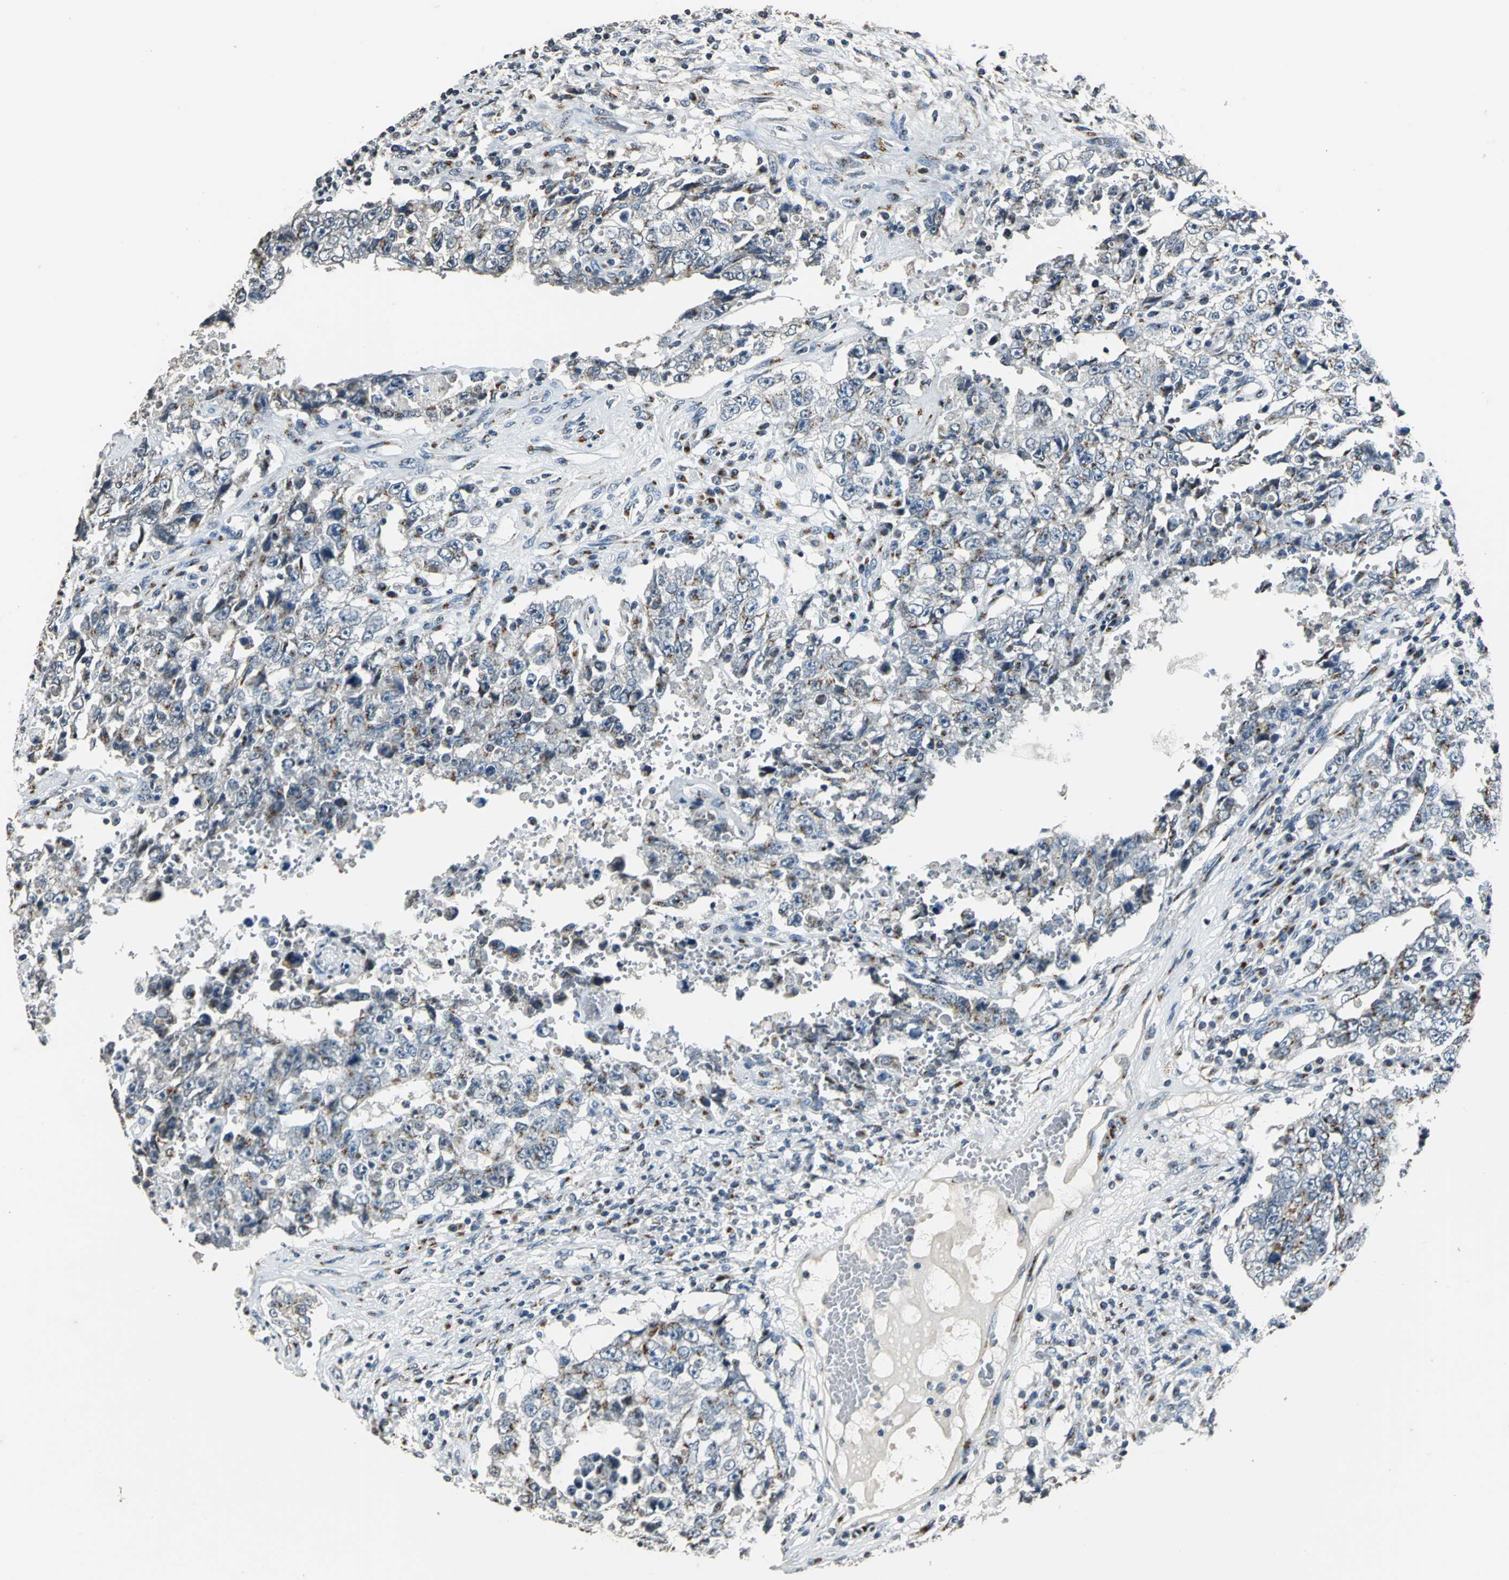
{"staining": {"intensity": "weak", "quantity": "25%-75%", "location": "cytoplasmic/membranous"}, "tissue": "testis cancer", "cell_type": "Tumor cells", "image_type": "cancer", "snomed": [{"axis": "morphology", "description": "Carcinoma, Embryonal, NOS"}, {"axis": "topography", "description": "Testis"}], "caption": "This histopathology image exhibits immunohistochemistry staining of testis cancer, with low weak cytoplasmic/membranous positivity in approximately 25%-75% of tumor cells.", "gene": "TMEM115", "patient": {"sex": "male", "age": 26}}